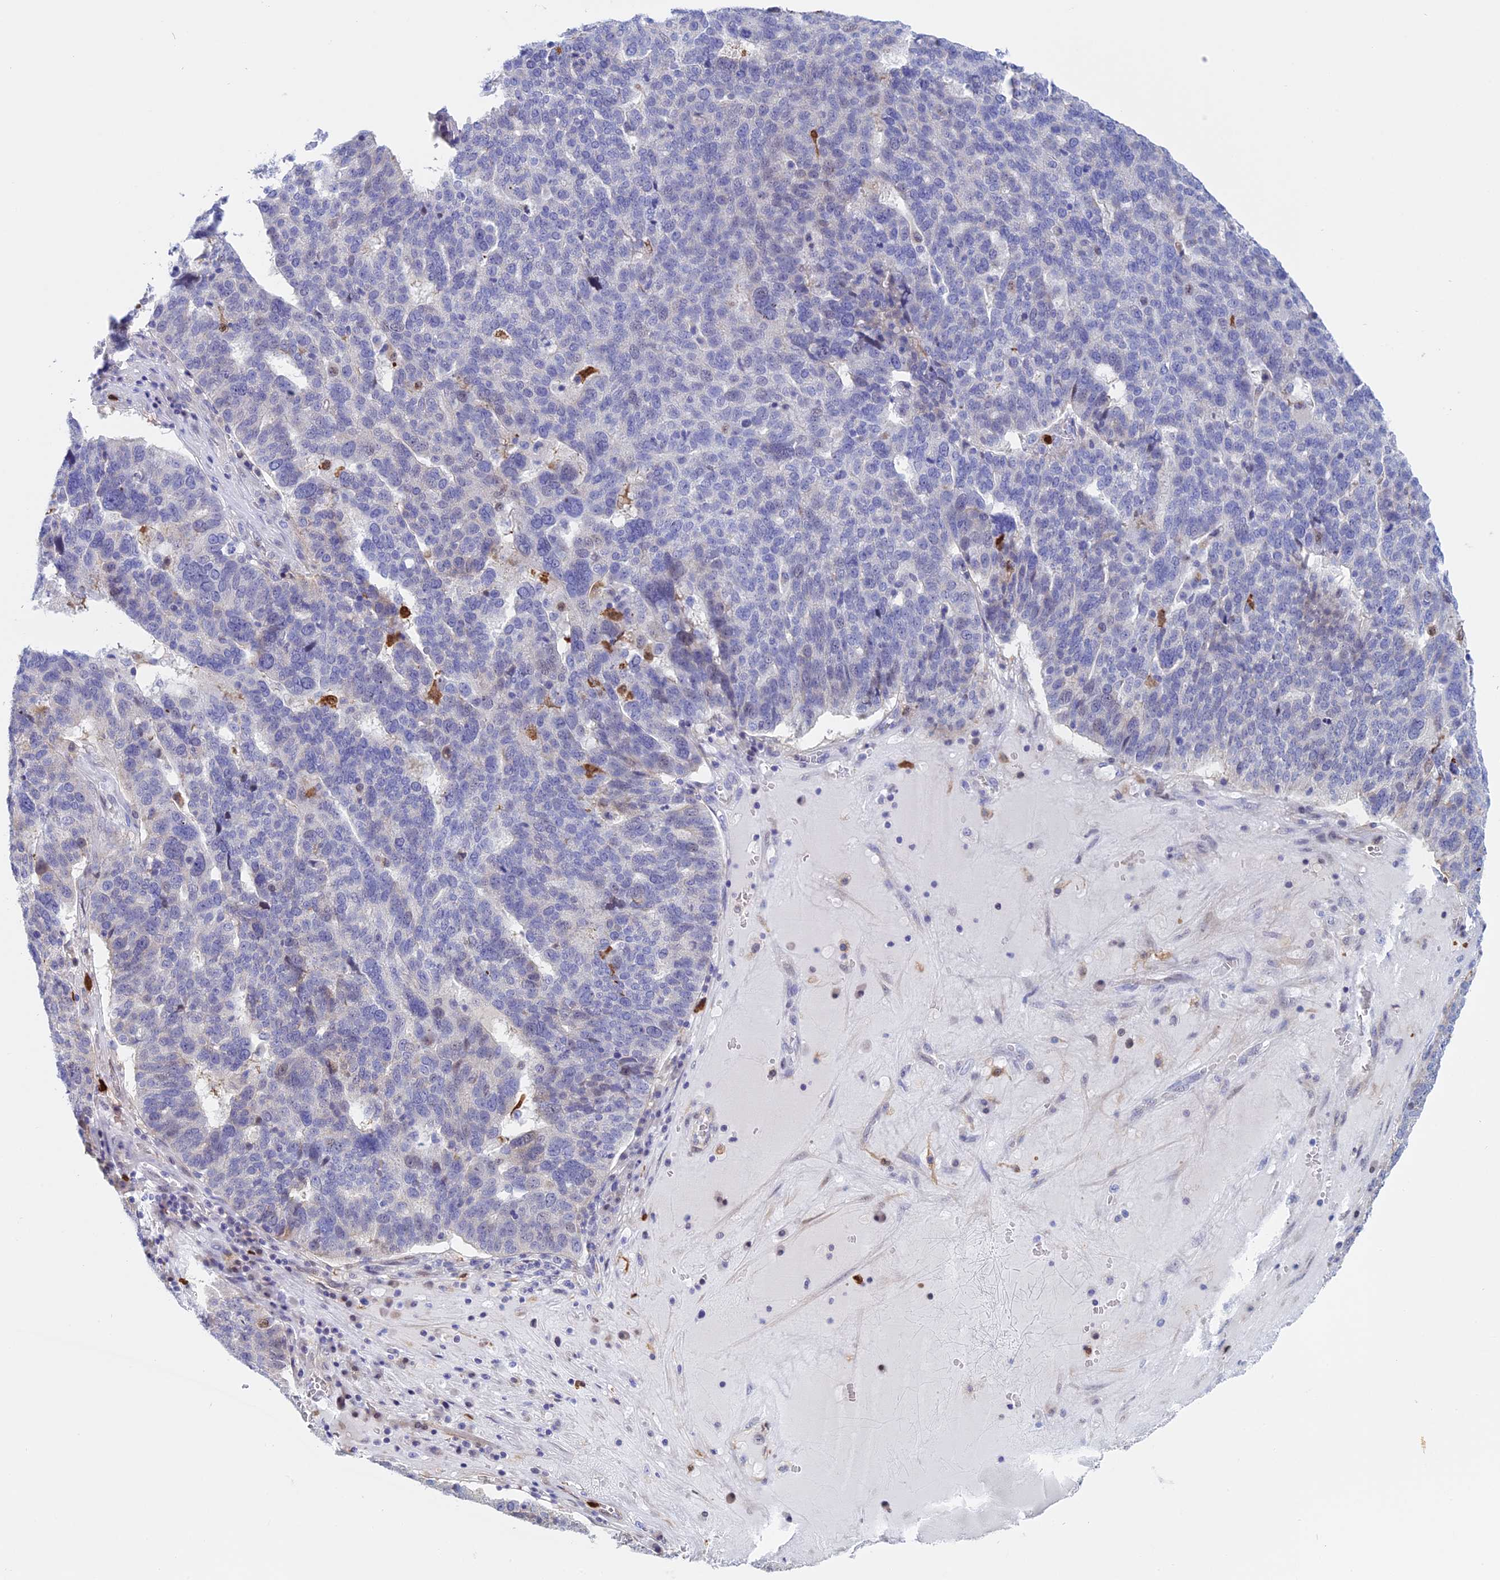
{"staining": {"intensity": "negative", "quantity": "none", "location": "none"}, "tissue": "ovarian cancer", "cell_type": "Tumor cells", "image_type": "cancer", "snomed": [{"axis": "morphology", "description": "Cystadenocarcinoma, serous, NOS"}, {"axis": "topography", "description": "Ovary"}], "caption": "Ovarian cancer stained for a protein using immunohistochemistry (IHC) shows no positivity tumor cells.", "gene": "SLC26A1", "patient": {"sex": "female", "age": 59}}